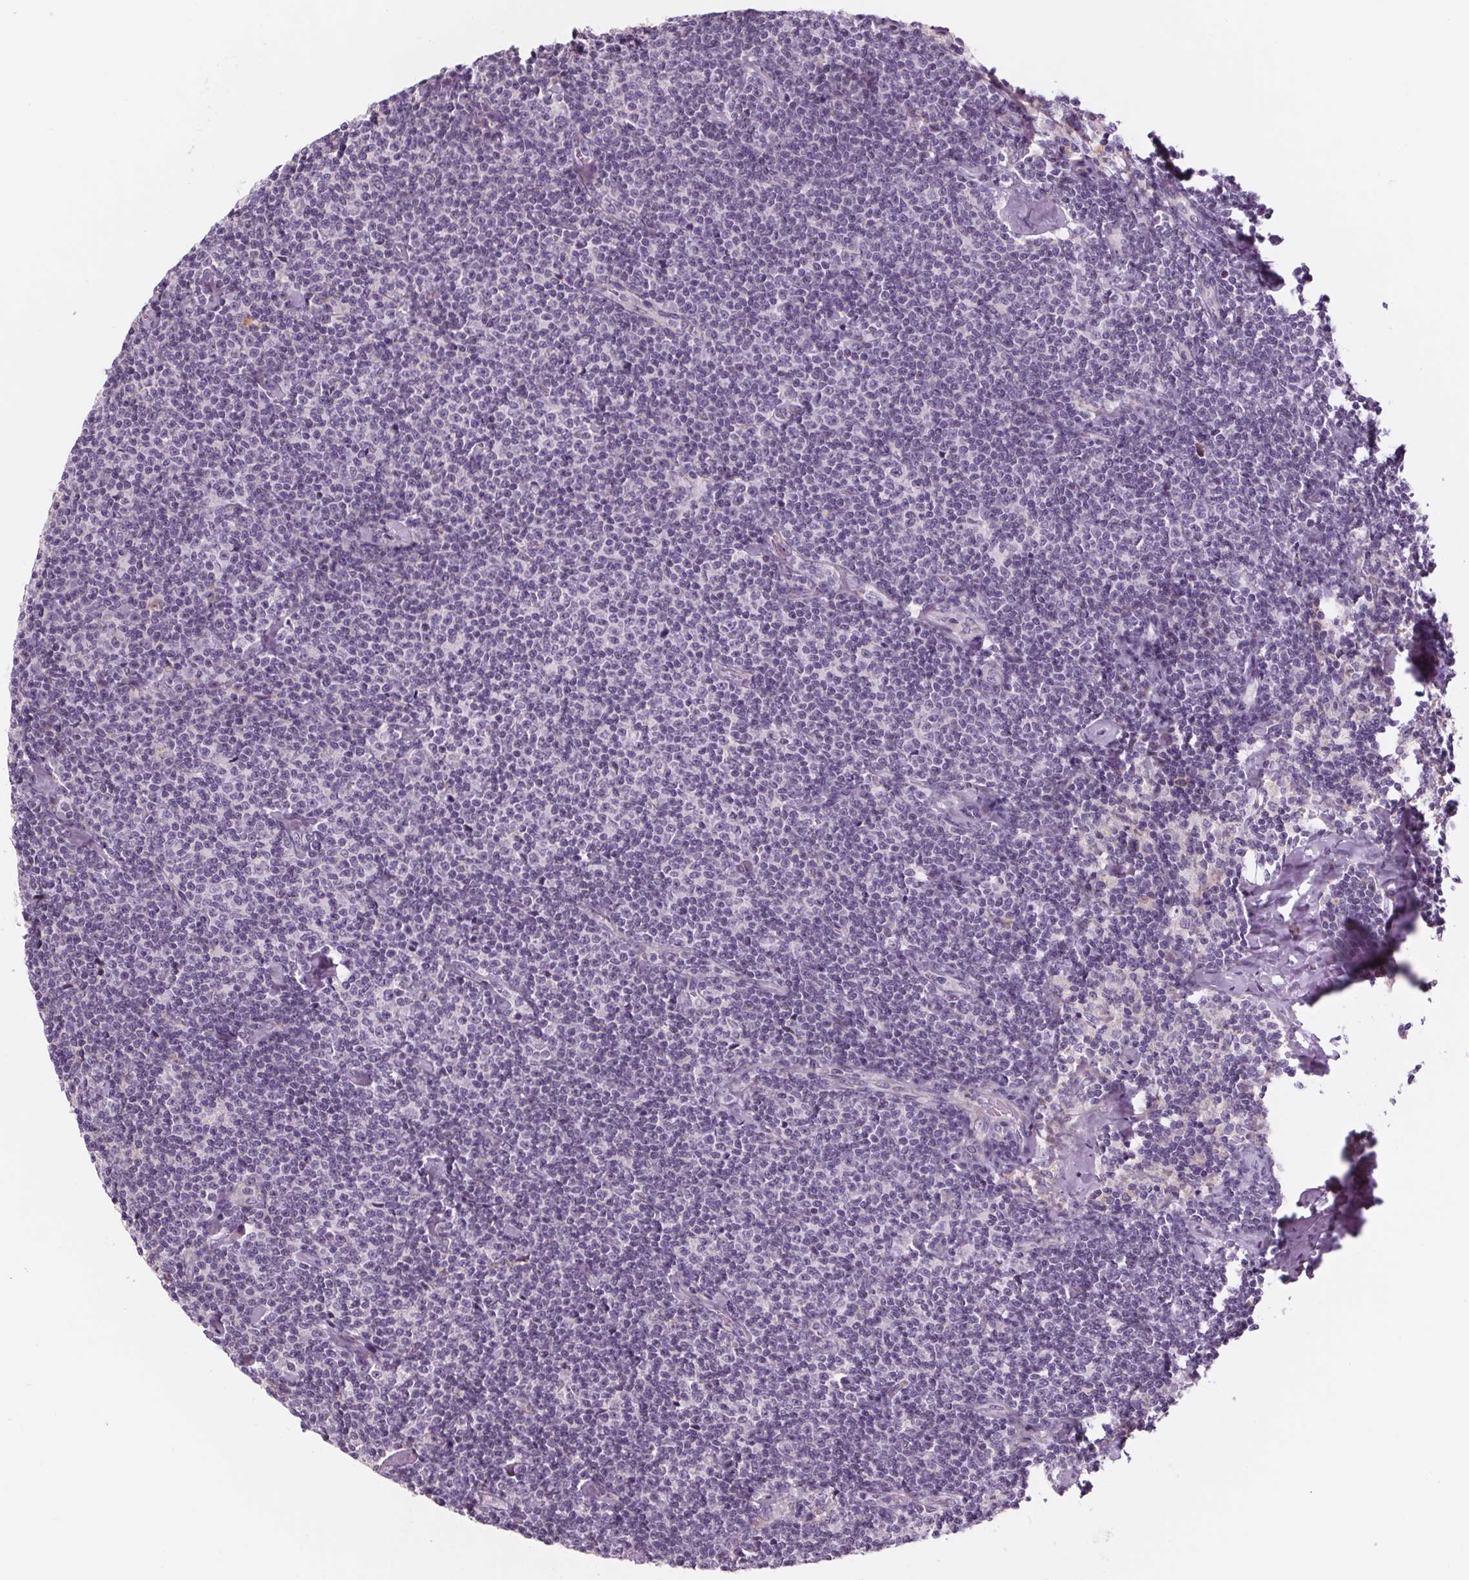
{"staining": {"intensity": "negative", "quantity": "none", "location": "none"}, "tissue": "lymphoma", "cell_type": "Tumor cells", "image_type": "cancer", "snomed": [{"axis": "morphology", "description": "Malignant lymphoma, non-Hodgkin's type, Low grade"}, {"axis": "topography", "description": "Lymph node"}], "caption": "An IHC histopathology image of lymphoma is shown. There is no staining in tumor cells of lymphoma.", "gene": "SAMD5", "patient": {"sex": "male", "age": 81}}